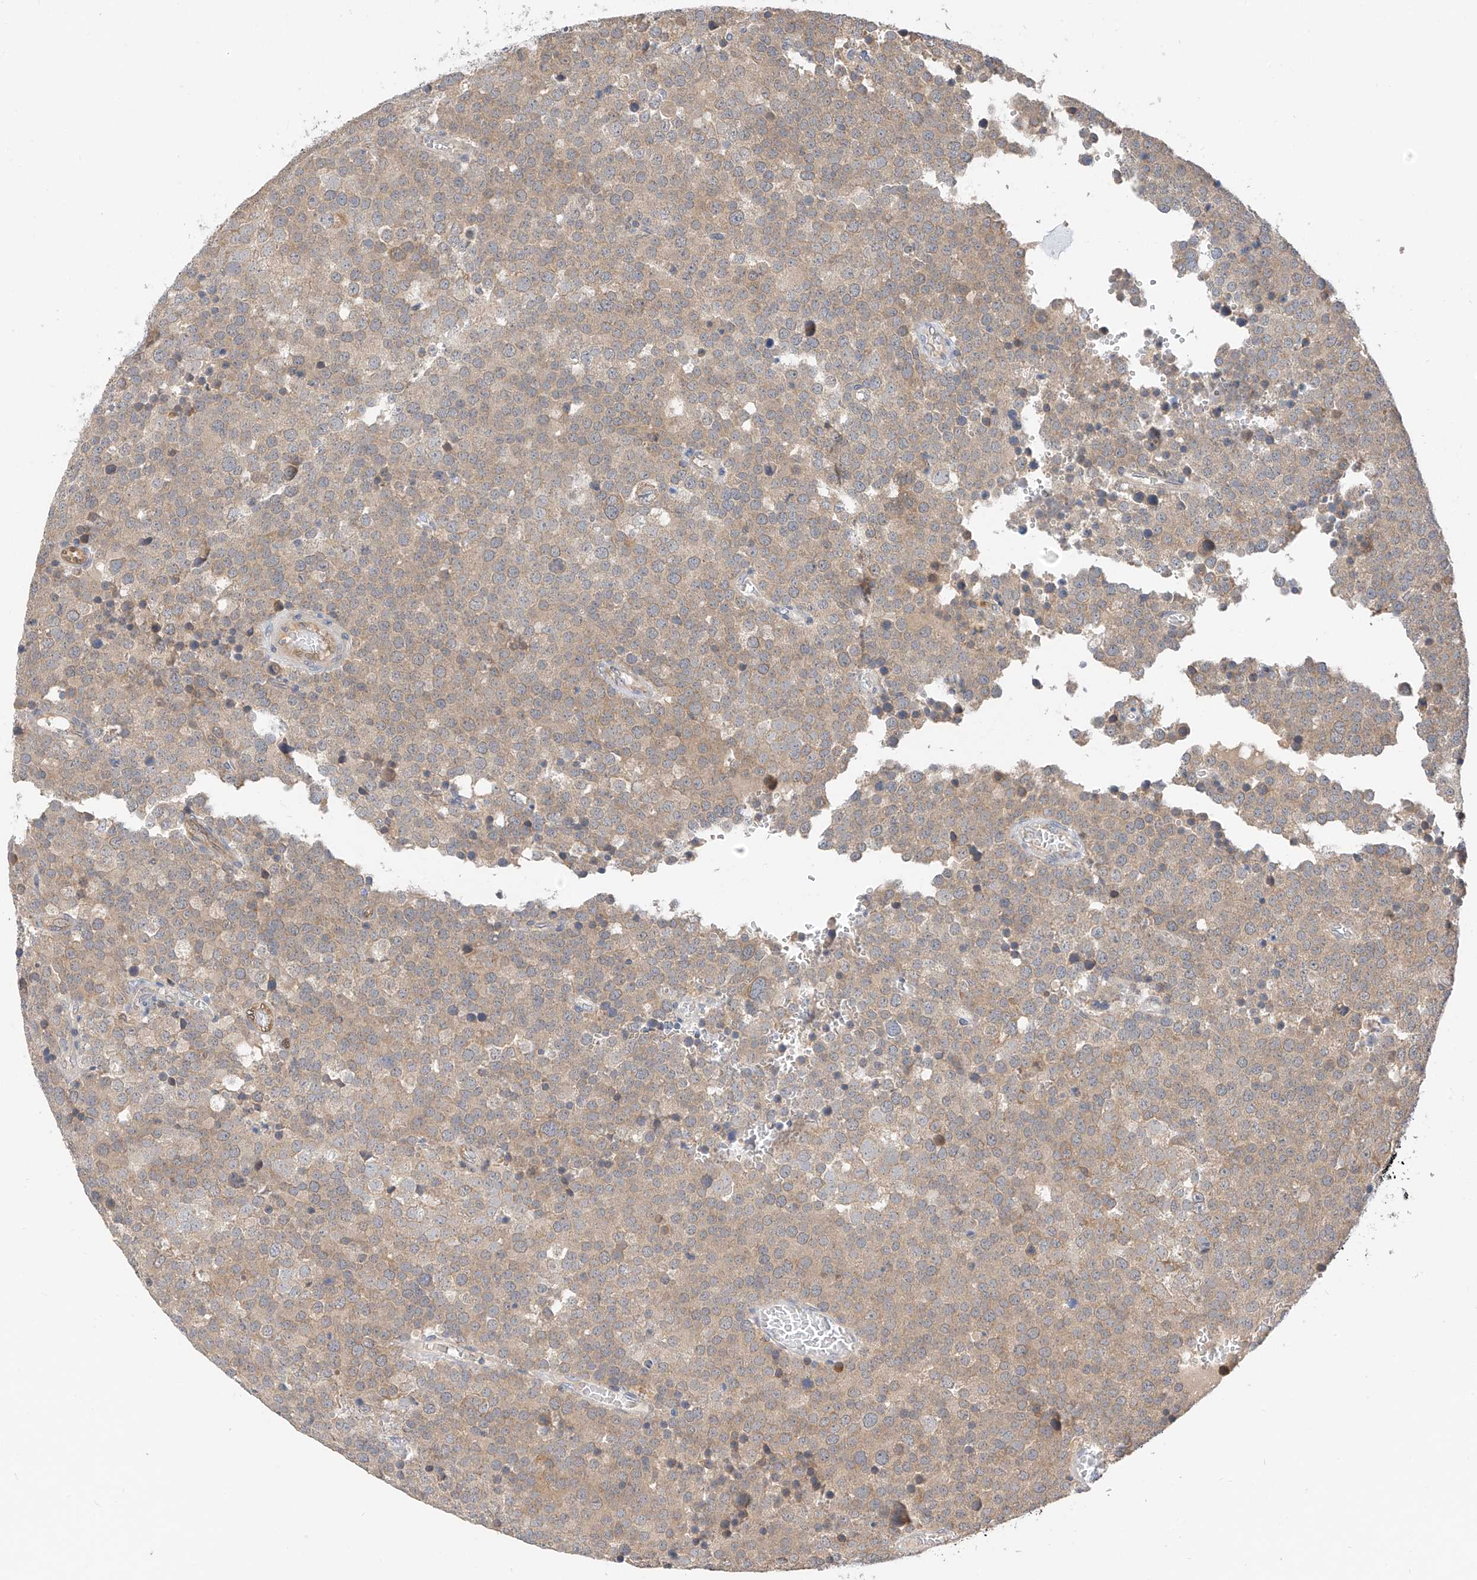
{"staining": {"intensity": "weak", "quantity": "25%-75%", "location": "cytoplasmic/membranous"}, "tissue": "testis cancer", "cell_type": "Tumor cells", "image_type": "cancer", "snomed": [{"axis": "morphology", "description": "Seminoma, NOS"}, {"axis": "topography", "description": "Testis"}], "caption": "The micrograph exhibits a brown stain indicating the presence of a protein in the cytoplasmic/membranous of tumor cells in testis cancer. (DAB (3,3'-diaminobenzidine) IHC, brown staining for protein, blue staining for nuclei).", "gene": "PPA2", "patient": {"sex": "male", "age": 71}}